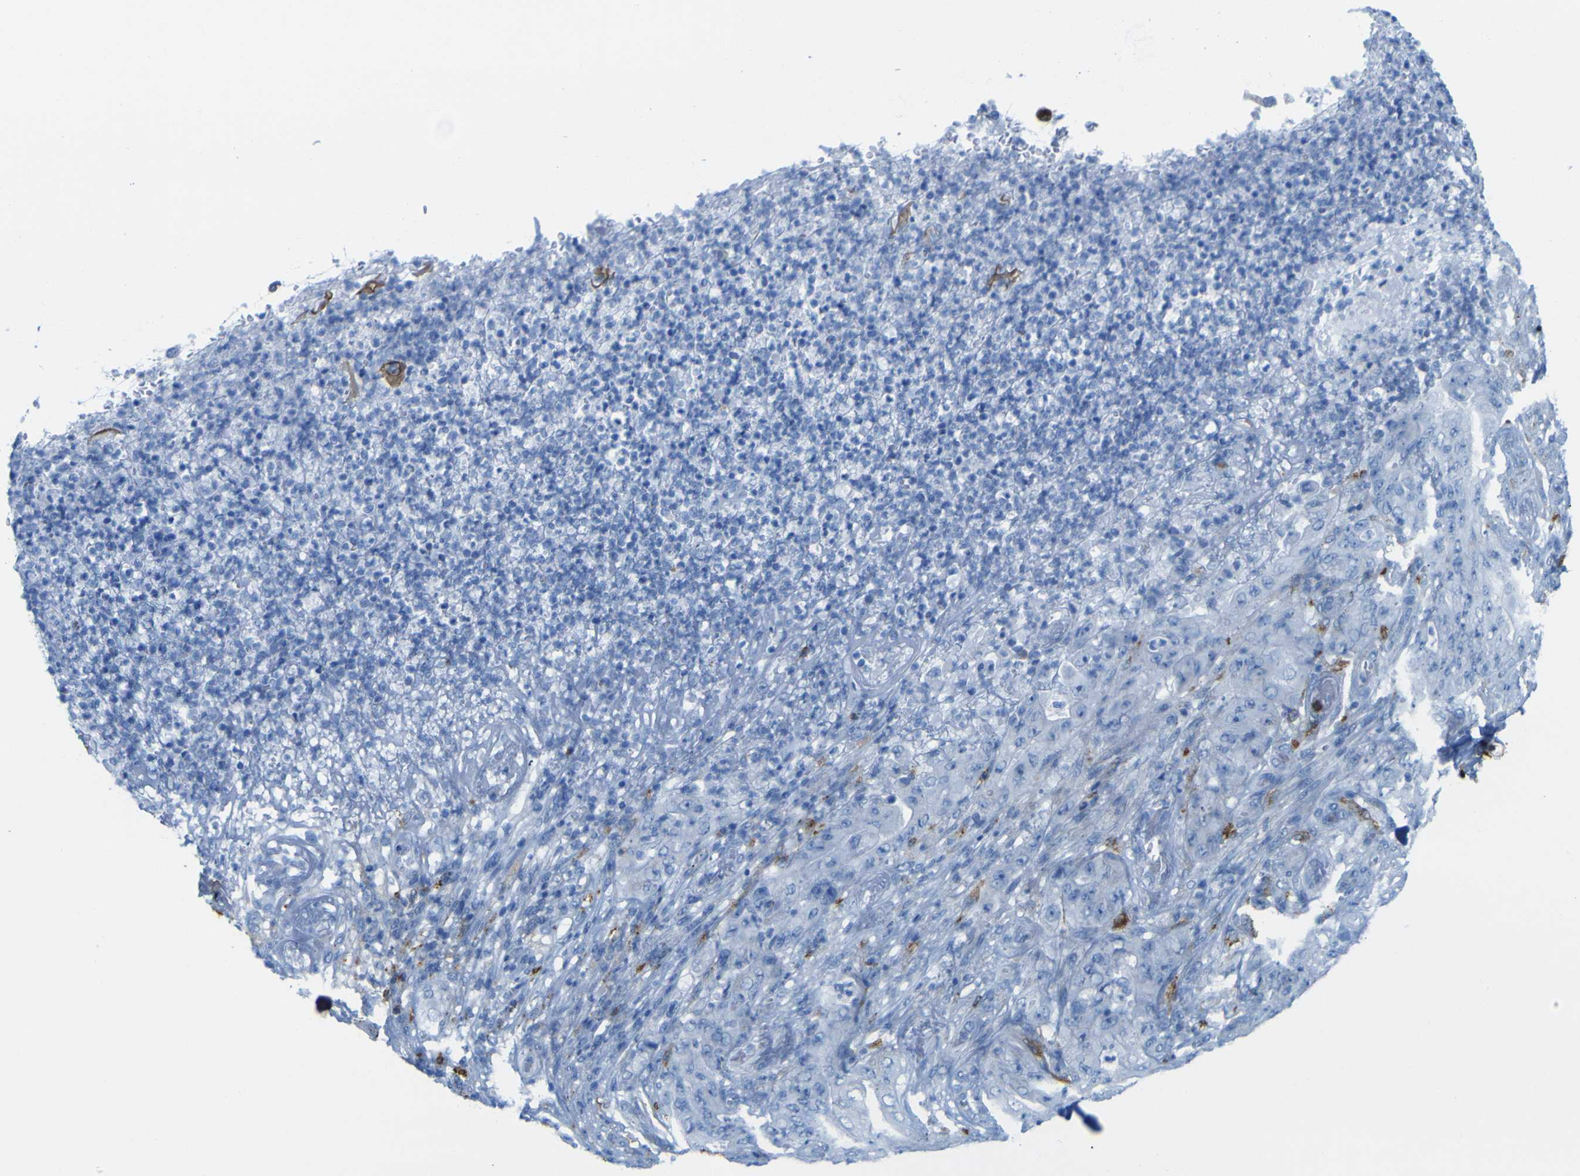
{"staining": {"intensity": "negative", "quantity": "none", "location": "none"}, "tissue": "stomach cancer", "cell_type": "Tumor cells", "image_type": "cancer", "snomed": [{"axis": "morphology", "description": "Adenocarcinoma, NOS"}, {"axis": "topography", "description": "Stomach"}], "caption": "There is no significant staining in tumor cells of stomach cancer. Nuclei are stained in blue.", "gene": "PLD3", "patient": {"sex": "female", "age": 73}}